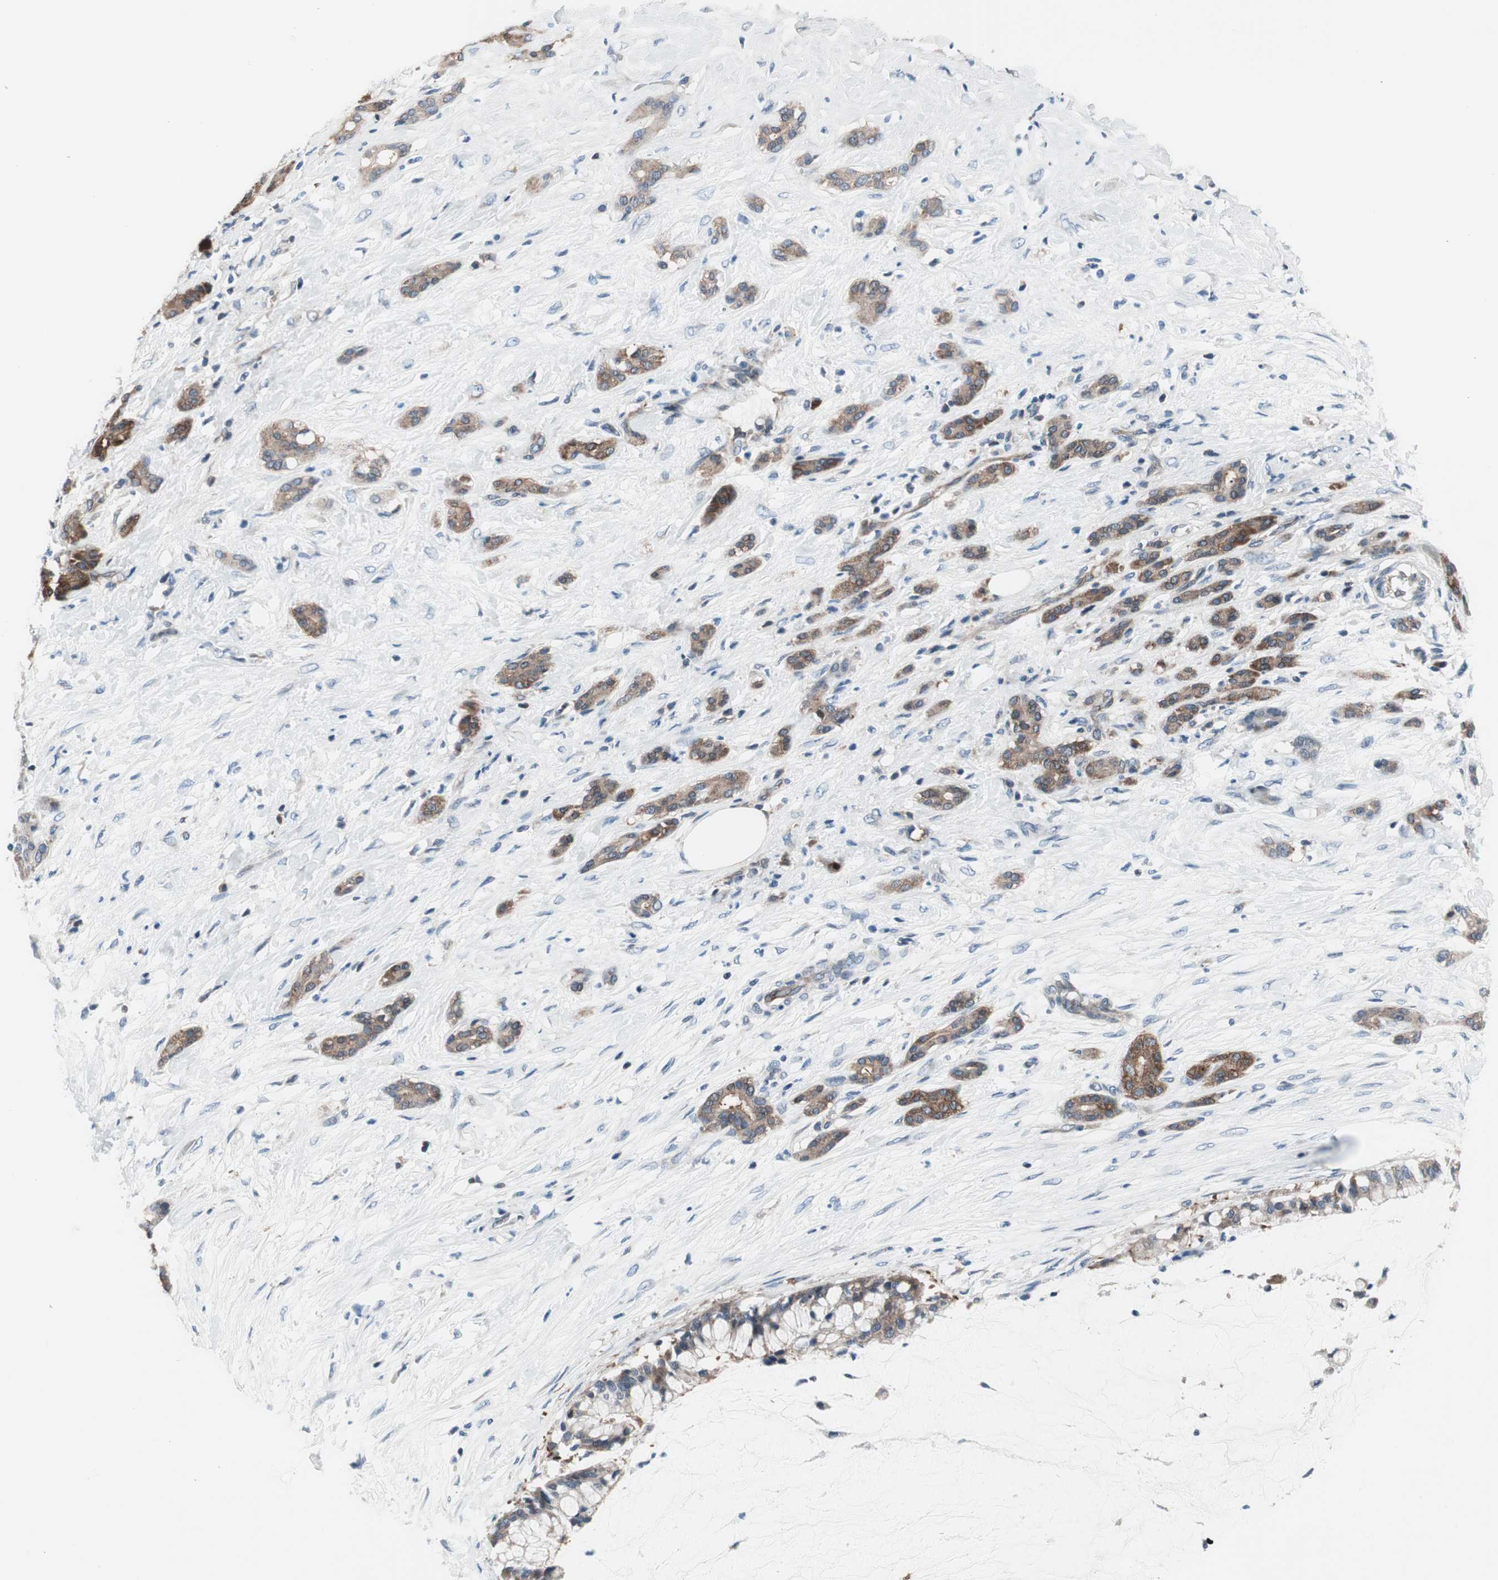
{"staining": {"intensity": "weak", "quantity": ">75%", "location": "cytoplasmic/membranous"}, "tissue": "pancreatic cancer", "cell_type": "Tumor cells", "image_type": "cancer", "snomed": [{"axis": "morphology", "description": "Adenocarcinoma, NOS"}, {"axis": "topography", "description": "Pancreas"}], "caption": "Protein expression analysis of human pancreatic adenocarcinoma reveals weak cytoplasmic/membranous expression in approximately >75% of tumor cells.", "gene": "PRDX2", "patient": {"sex": "male", "age": 41}}